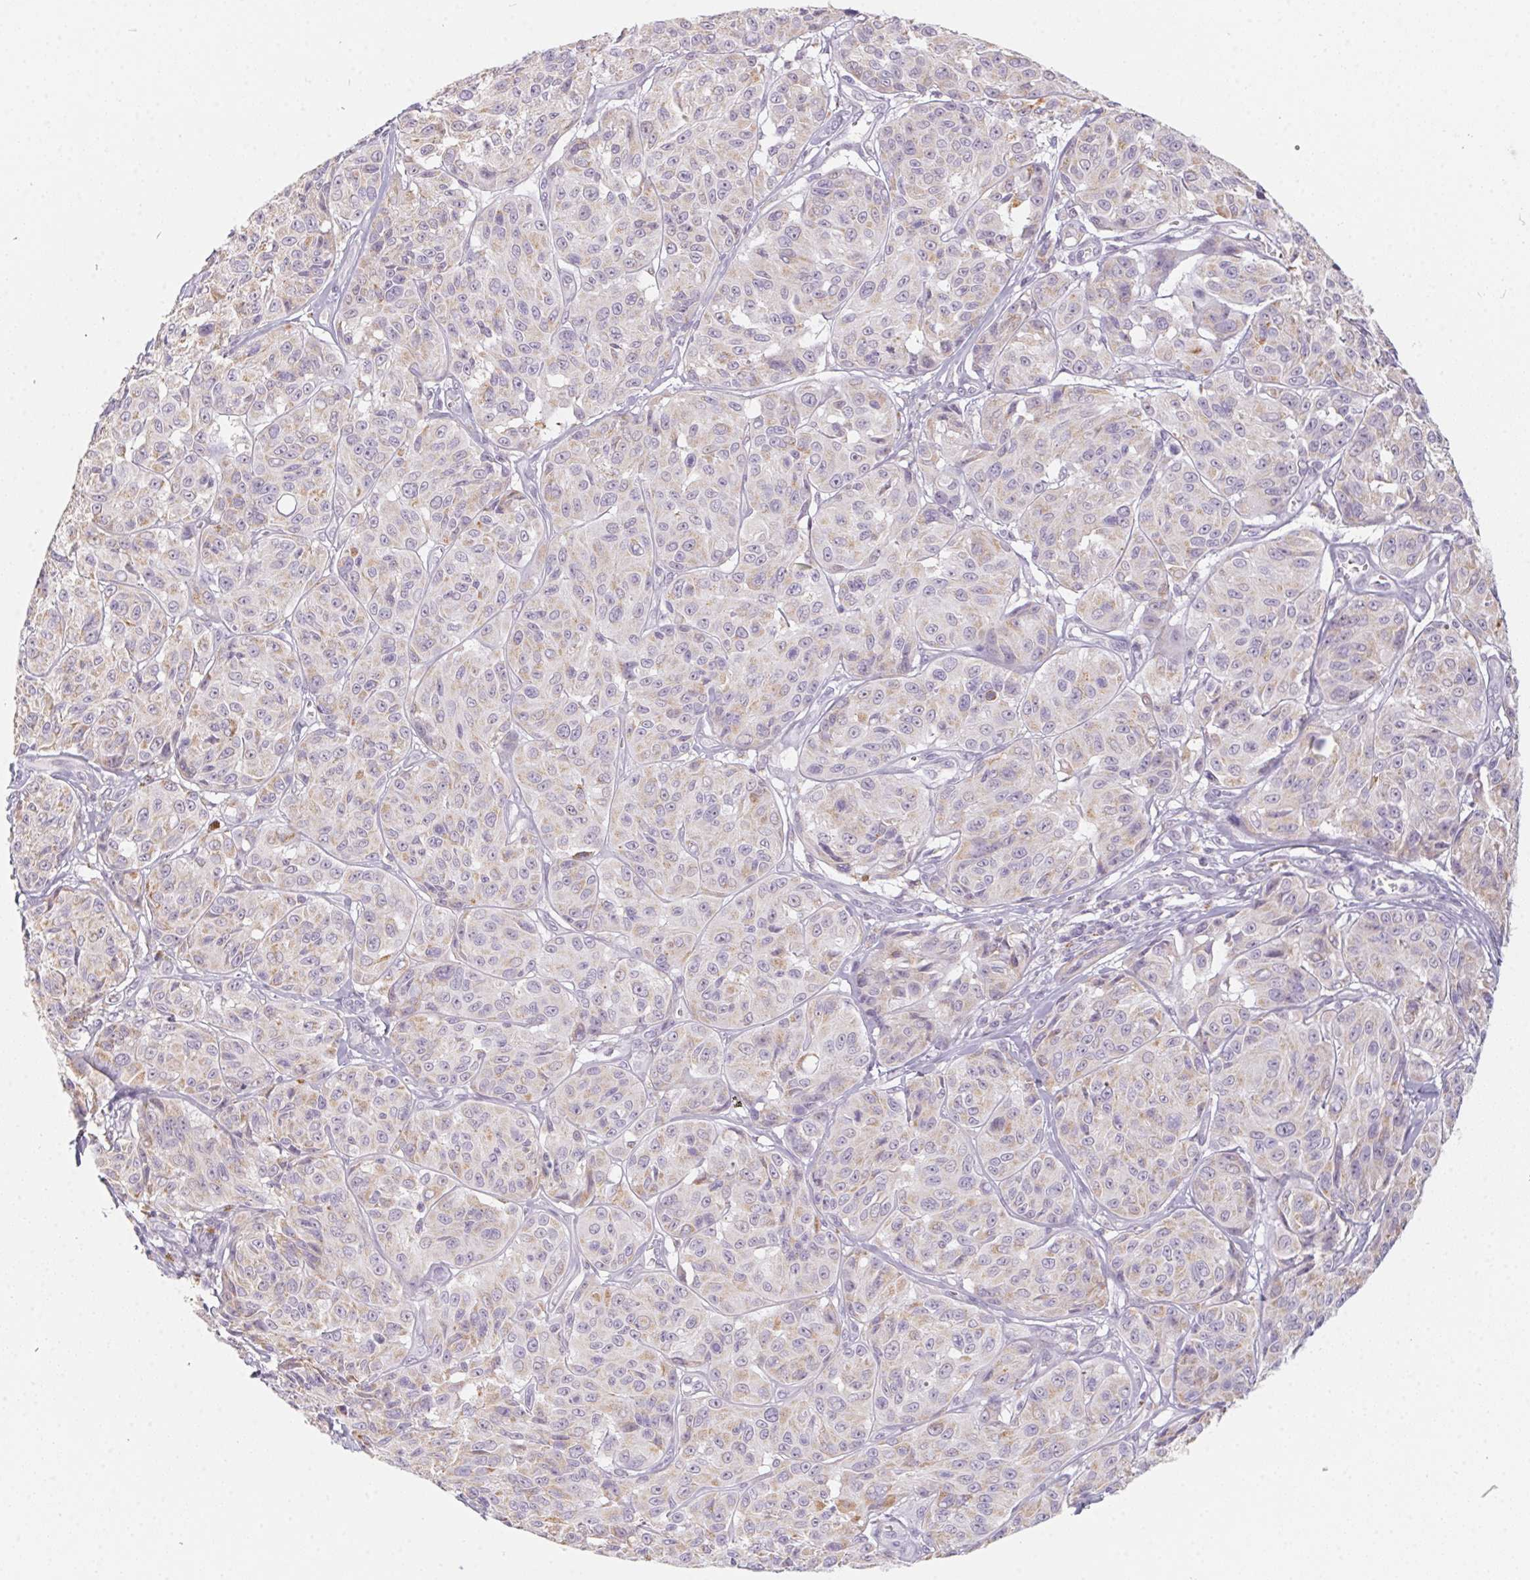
{"staining": {"intensity": "weak", "quantity": "<25%", "location": "cytoplasmic/membranous"}, "tissue": "melanoma", "cell_type": "Tumor cells", "image_type": "cancer", "snomed": [{"axis": "morphology", "description": "Malignant melanoma, NOS"}, {"axis": "topography", "description": "Skin"}], "caption": "A micrograph of human malignant melanoma is negative for staining in tumor cells.", "gene": "PRPH", "patient": {"sex": "male", "age": 91}}